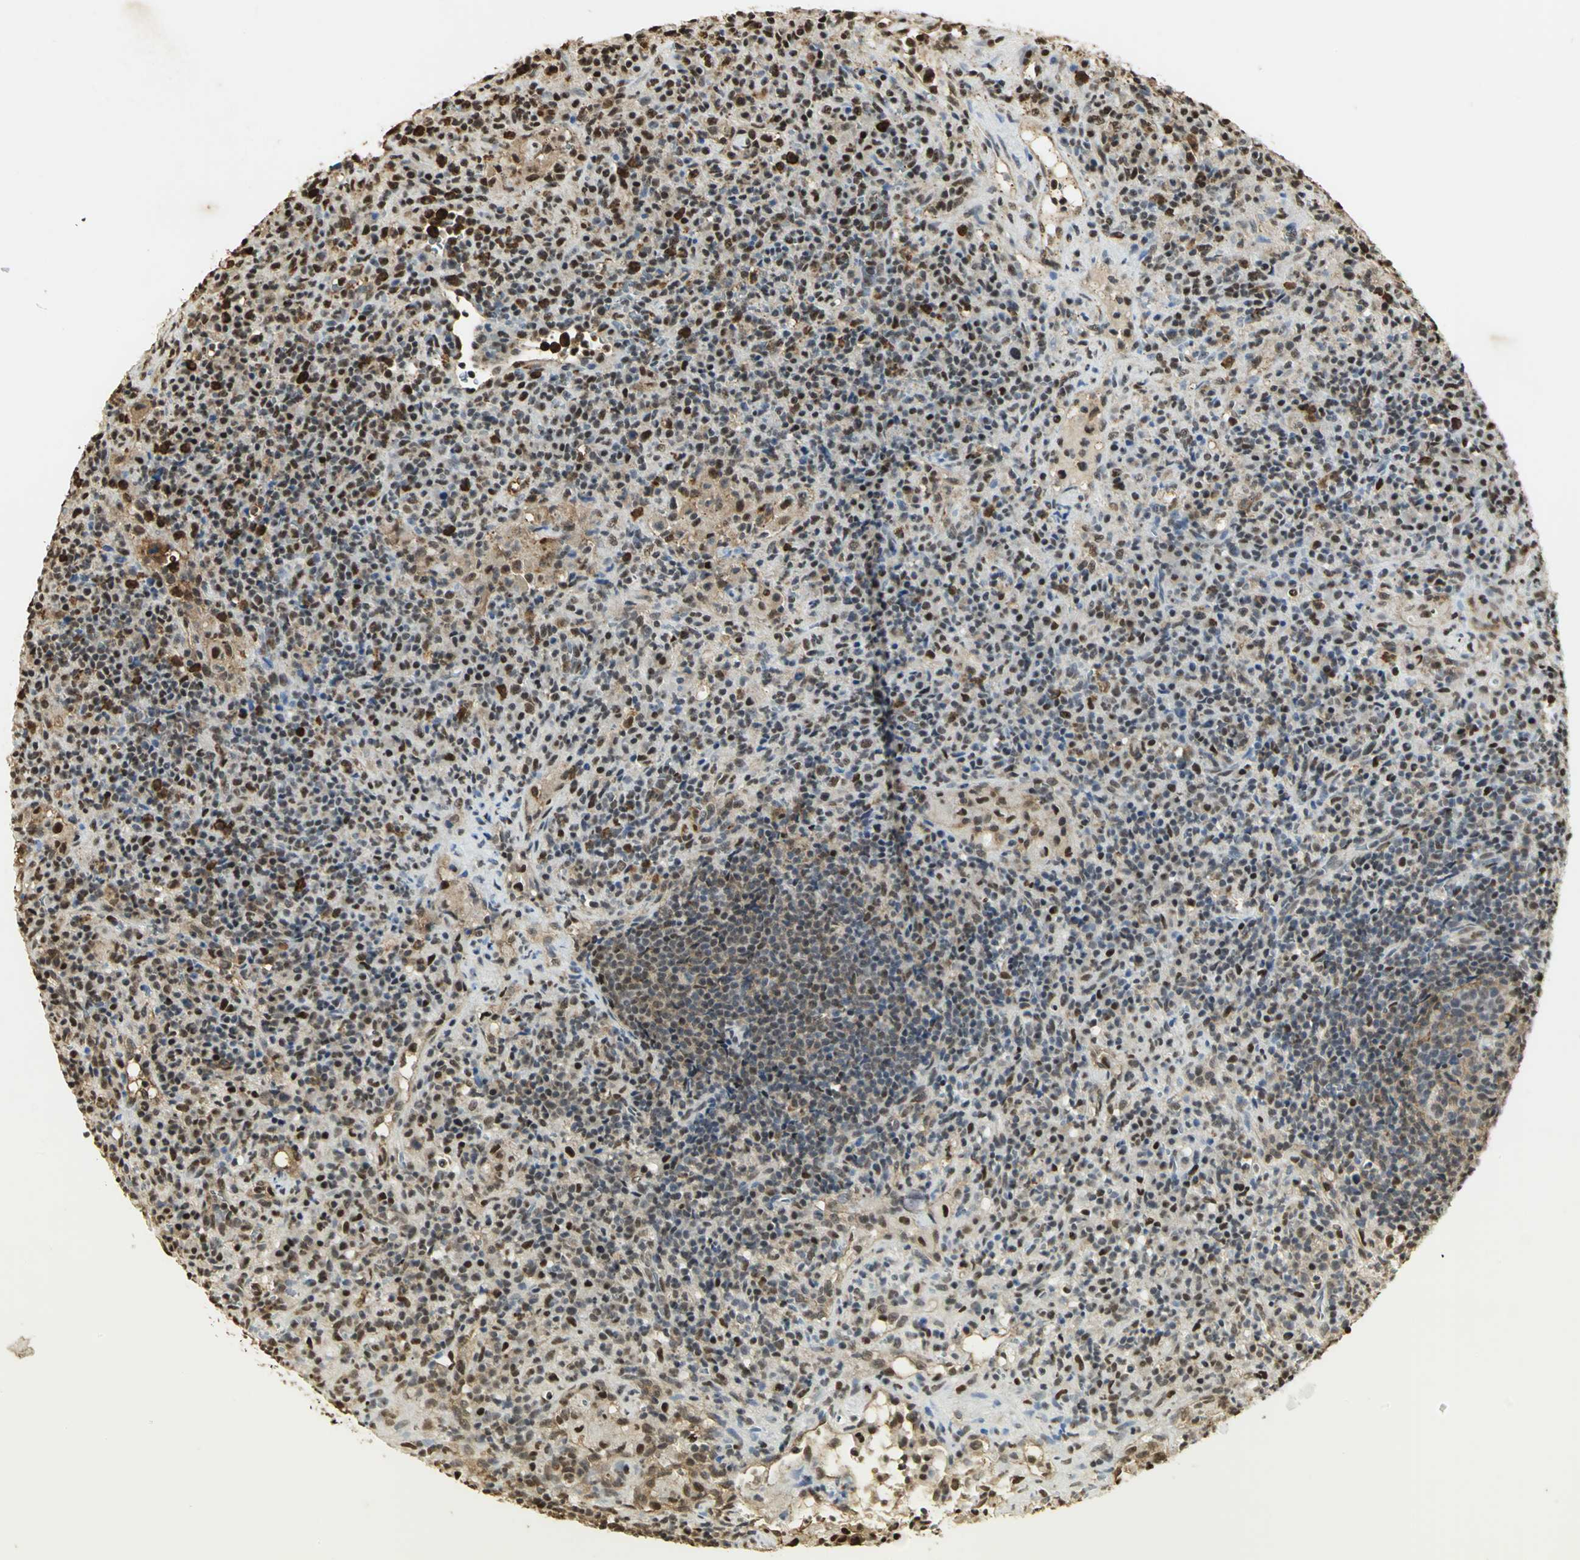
{"staining": {"intensity": "strong", "quantity": "25%-75%", "location": "nuclear"}, "tissue": "lymphoma", "cell_type": "Tumor cells", "image_type": "cancer", "snomed": [{"axis": "morphology", "description": "Hodgkin's disease, NOS"}, {"axis": "topography", "description": "Lymph node"}], "caption": "Immunohistochemistry photomicrograph of neoplastic tissue: Hodgkin's disease stained using IHC reveals high levels of strong protein expression localized specifically in the nuclear of tumor cells, appearing as a nuclear brown color.", "gene": "SET", "patient": {"sex": "male", "age": 65}}